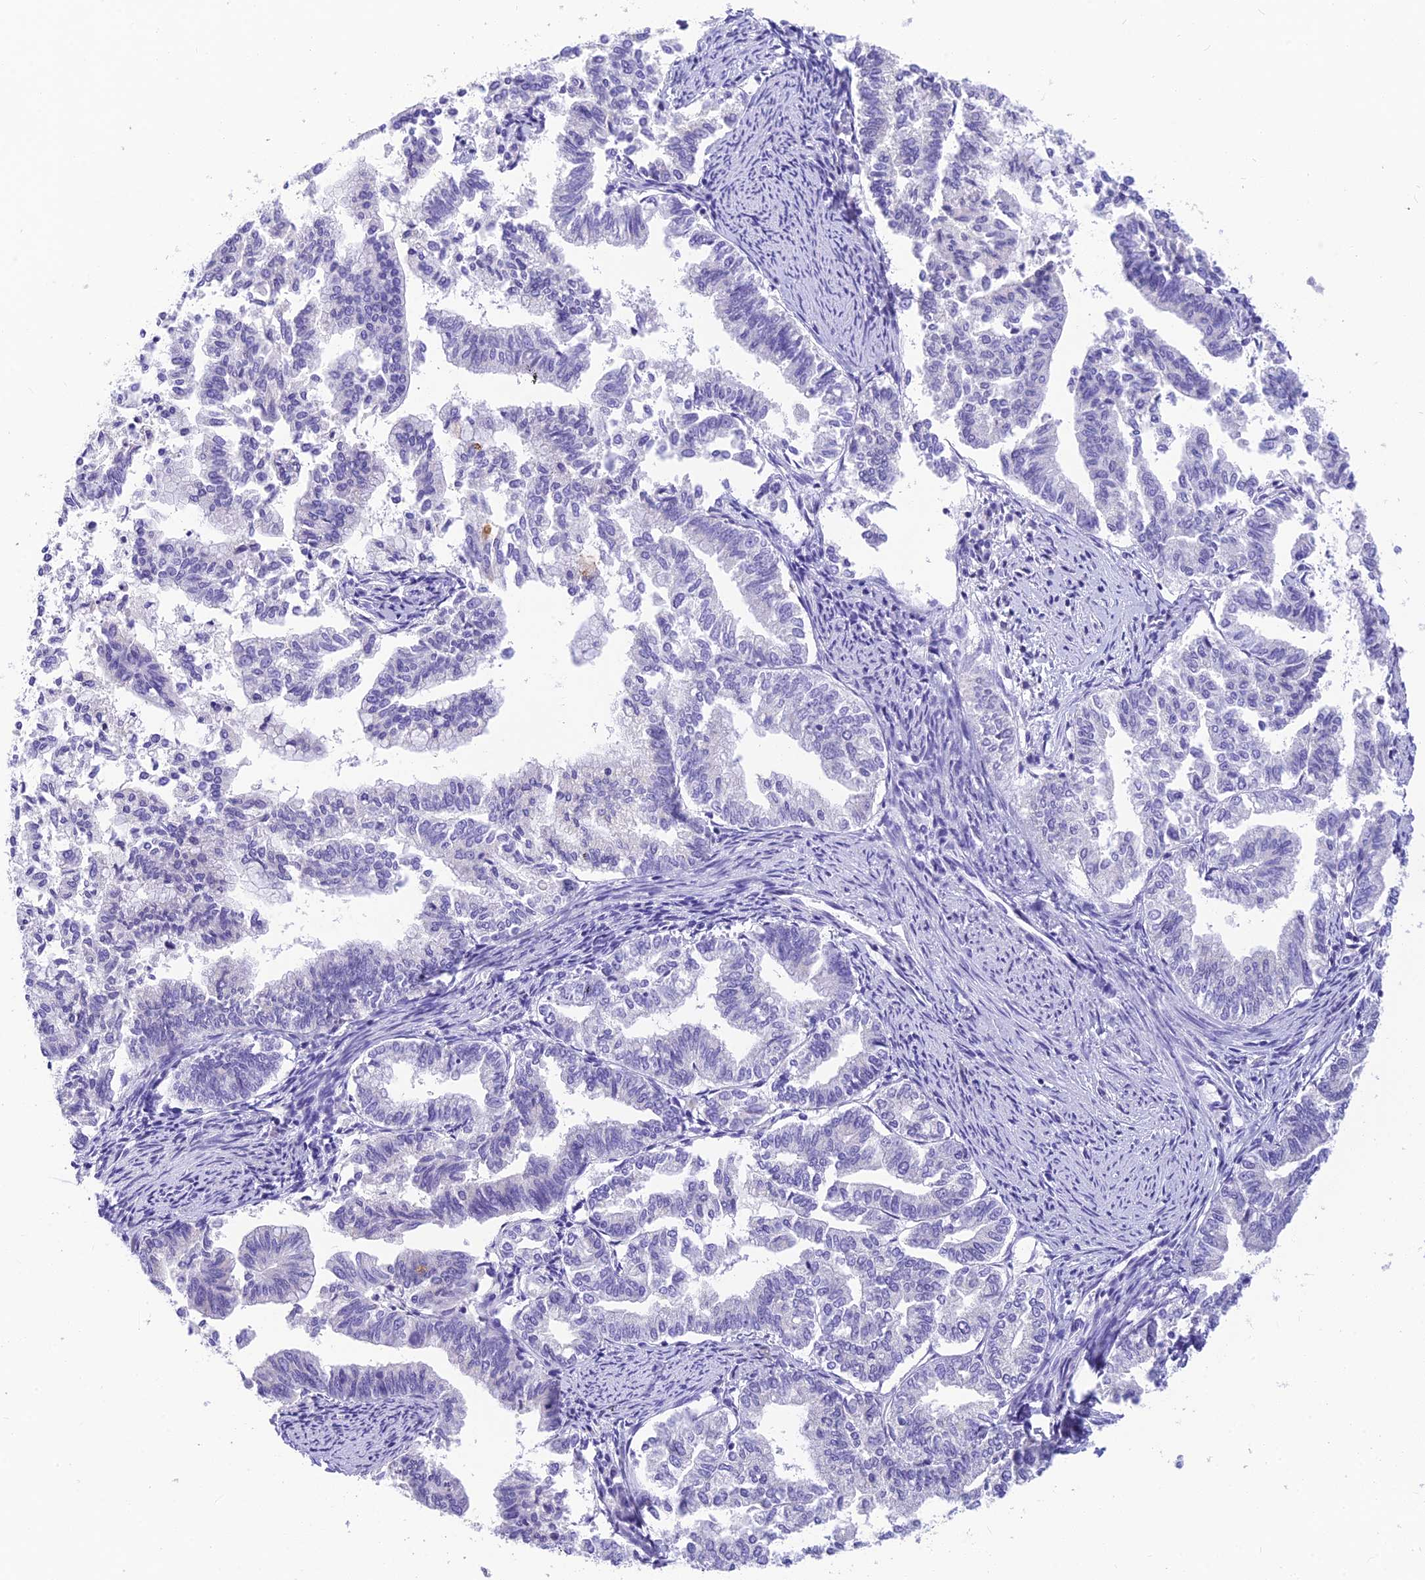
{"staining": {"intensity": "negative", "quantity": "none", "location": "none"}, "tissue": "endometrial cancer", "cell_type": "Tumor cells", "image_type": "cancer", "snomed": [{"axis": "morphology", "description": "Adenocarcinoma, NOS"}, {"axis": "topography", "description": "Endometrium"}], "caption": "Protein analysis of endometrial cancer (adenocarcinoma) exhibits no significant positivity in tumor cells.", "gene": "KDELR3", "patient": {"sex": "female", "age": 79}}